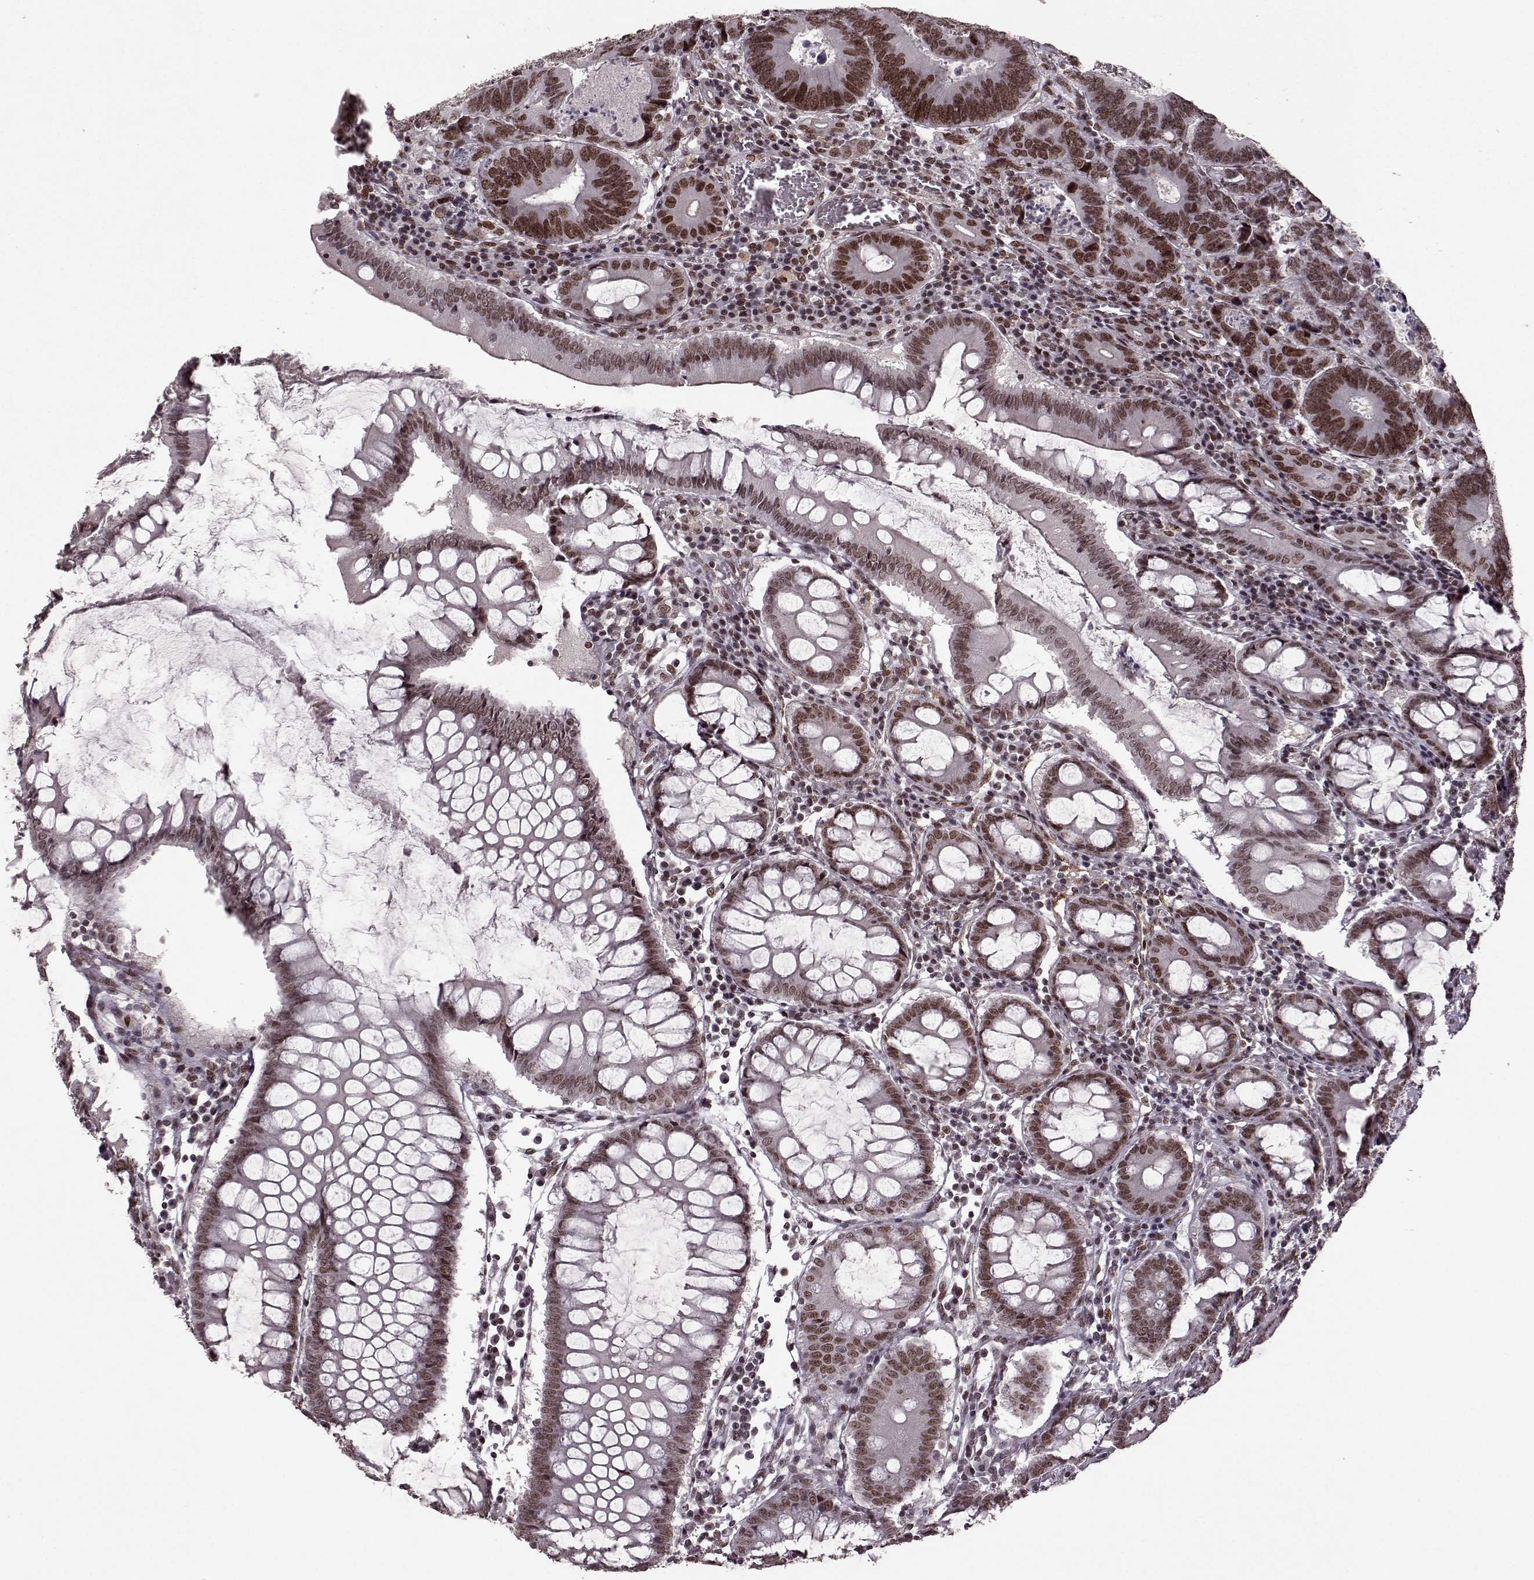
{"staining": {"intensity": "moderate", "quantity": ">75%", "location": "nuclear"}, "tissue": "colorectal cancer", "cell_type": "Tumor cells", "image_type": "cancer", "snomed": [{"axis": "morphology", "description": "Adenocarcinoma, NOS"}, {"axis": "topography", "description": "Colon"}], "caption": "A high-resolution photomicrograph shows IHC staining of colorectal adenocarcinoma, which exhibits moderate nuclear positivity in approximately >75% of tumor cells. The staining was performed using DAB to visualize the protein expression in brown, while the nuclei were stained in blue with hematoxylin (Magnification: 20x).", "gene": "RRAGD", "patient": {"sex": "female", "age": 82}}